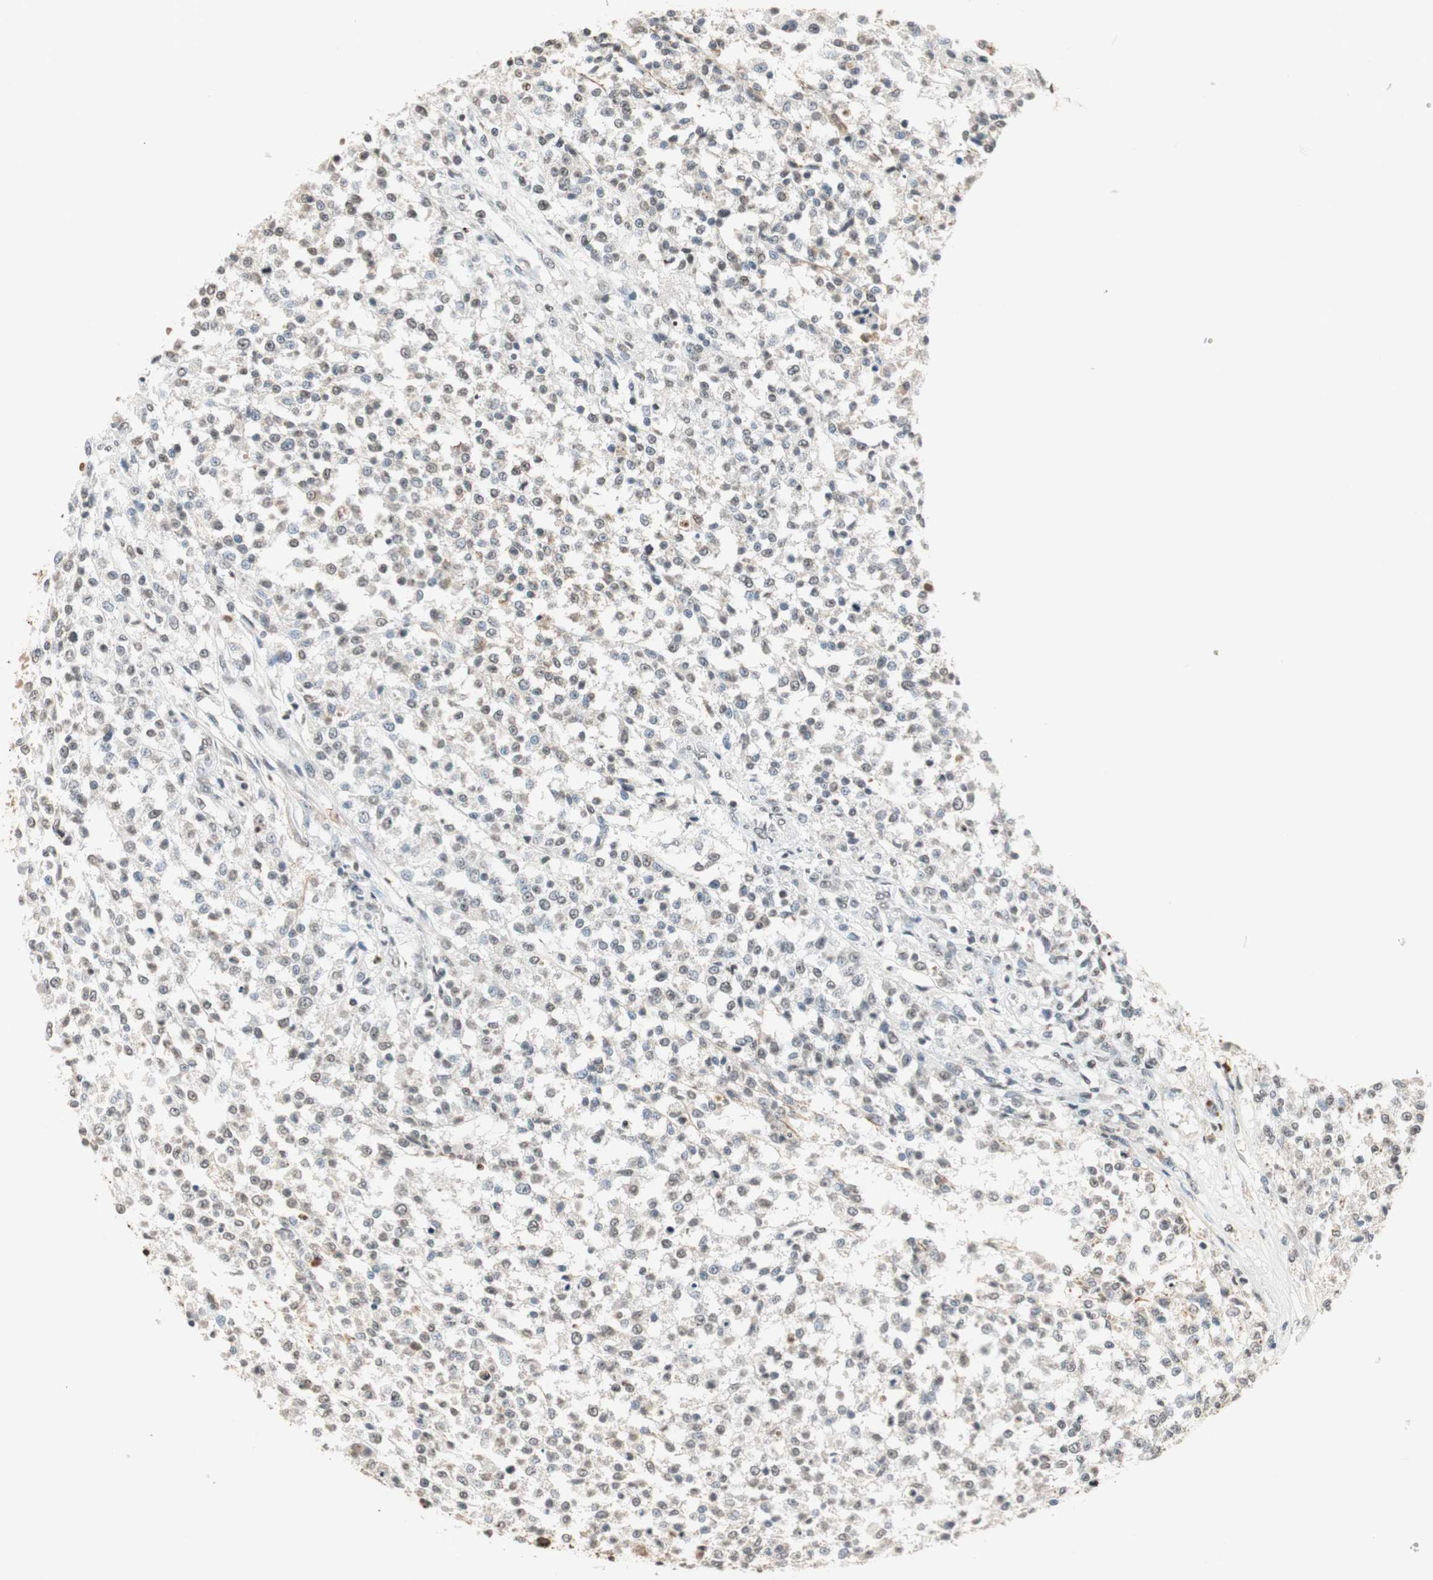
{"staining": {"intensity": "weak", "quantity": "25%-75%", "location": "nuclear"}, "tissue": "testis cancer", "cell_type": "Tumor cells", "image_type": "cancer", "snomed": [{"axis": "morphology", "description": "Seminoma, NOS"}, {"axis": "topography", "description": "Testis"}], "caption": "Protein analysis of seminoma (testis) tissue shows weak nuclear positivity in approximately 25%-75% of tumor cells.", "gene": "PRELID1", "patient": {"sex": "male", "age": 59}}